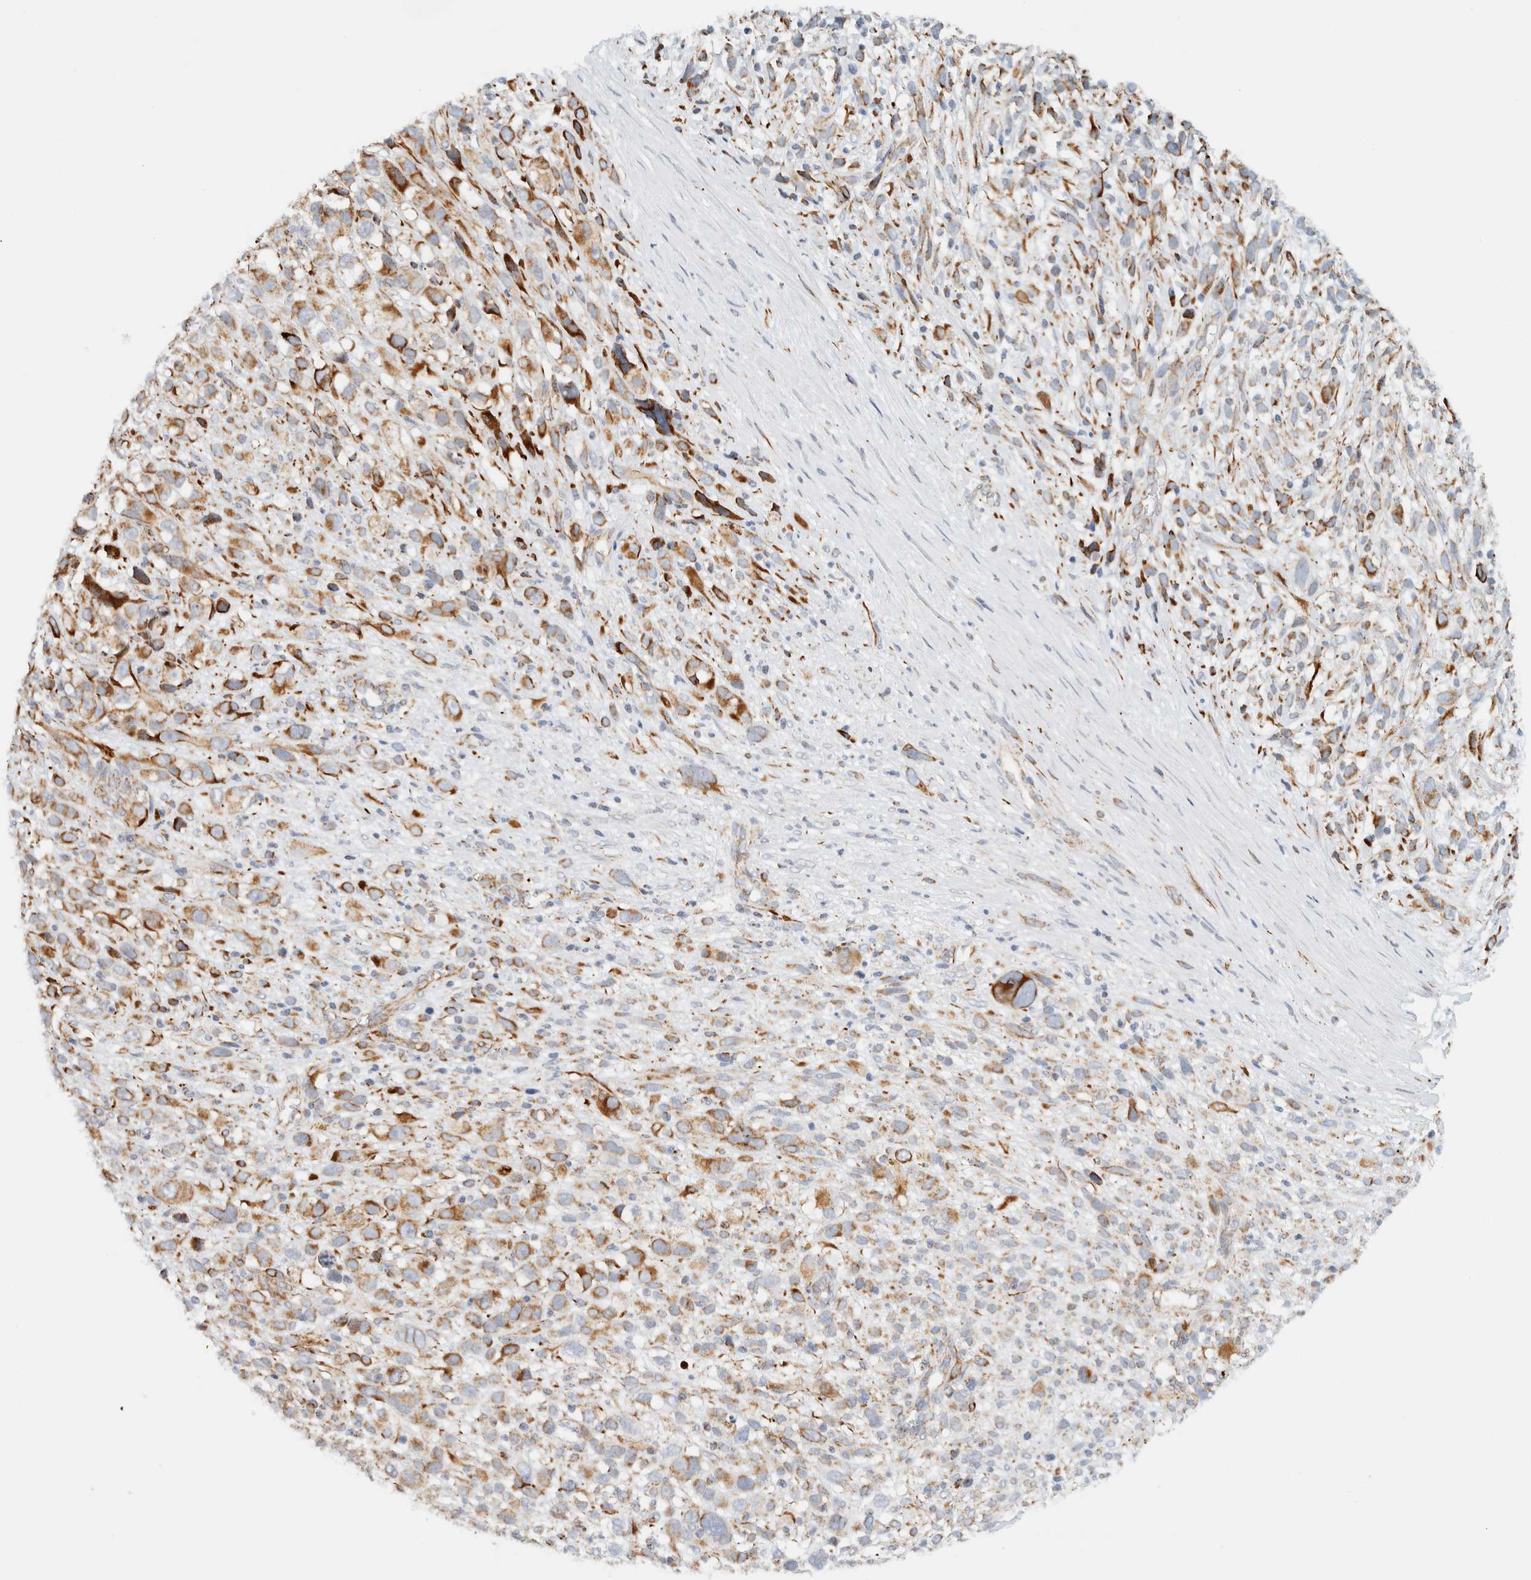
{"staining": {"intensity": "moderate", "quantity": ">75%", "location": "cytoplasmic/membranous"}, "tissue": "melanoma", "cell_type": "Tumor cells", "image_type": "cancer", "snomed": [{"axis": "morphology", "description": "Malignant melanoma, NOS"}, {"axis": "topography", "description": "Skin"}], "caption": "High-magnification brightfield microscopy of malignant melanoma stained with DAB (brown) and counterstained with hematoxylin (blue). tumor cells exhibit moderate cytoplasmic/membranous staining is appreciated in about>75% of cells. The protein of interest is shown in brown color, while the nuclei are stained blue.", "gene": "KIFAP3", "patient": {"sex": "female", "age": 55}}